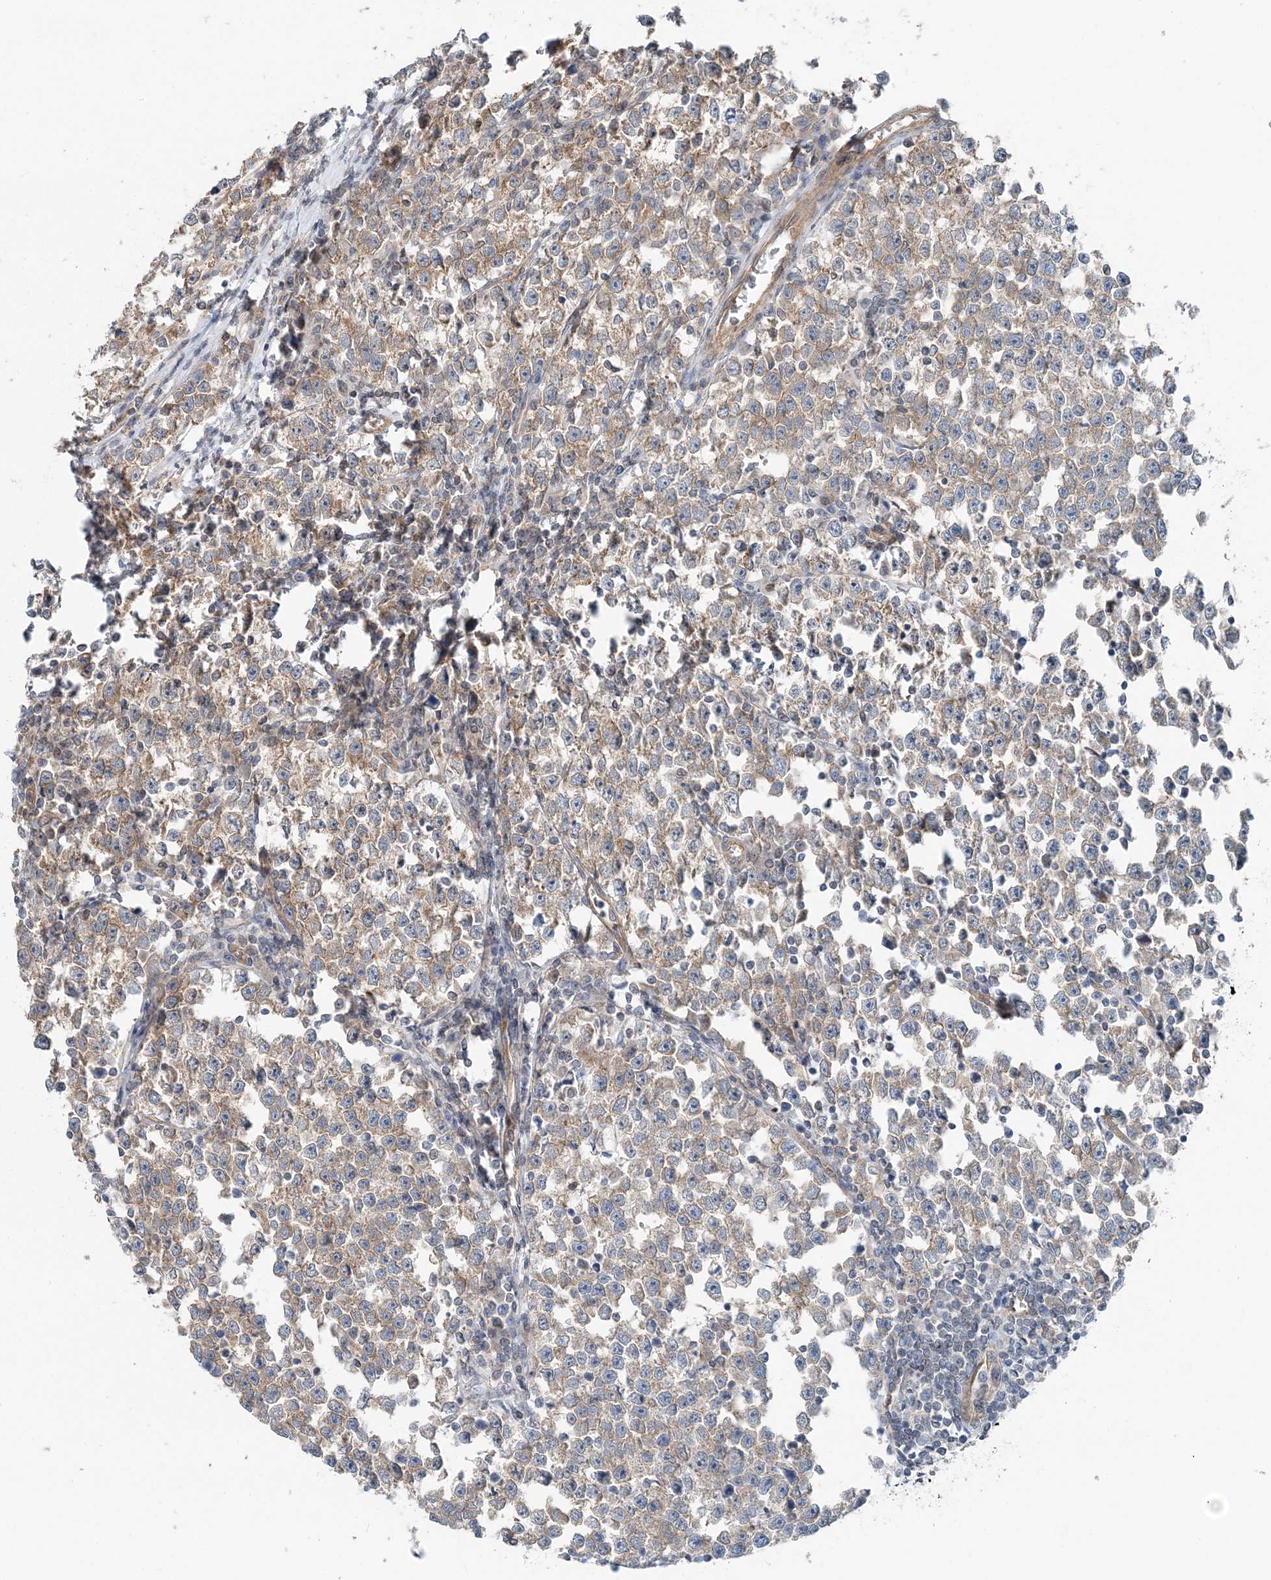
{"staining": {"intensity": "moderate", "quantity": "25%-75%", "location": "cytoplasmic/membranous"}, "tissue": "testis cancer", "cell_type": "Tumor cells", "image_type": "cancer", "snomed": [{"axis": "morphology", "description": "Normal tissue, NOS"}, {"axis": "morphology", "description": "Seminoma, NOS"}, {"axis": "topography", "description": "Testis"}], "caption": "Tumor cells exhibit medium levels of moderate cytoplasmic/membranous positivity in approximately 25%-75% of cells in human seminoma (testis).", "gene": "MOB4", "patient": {"sex": "male", "age": 43}}